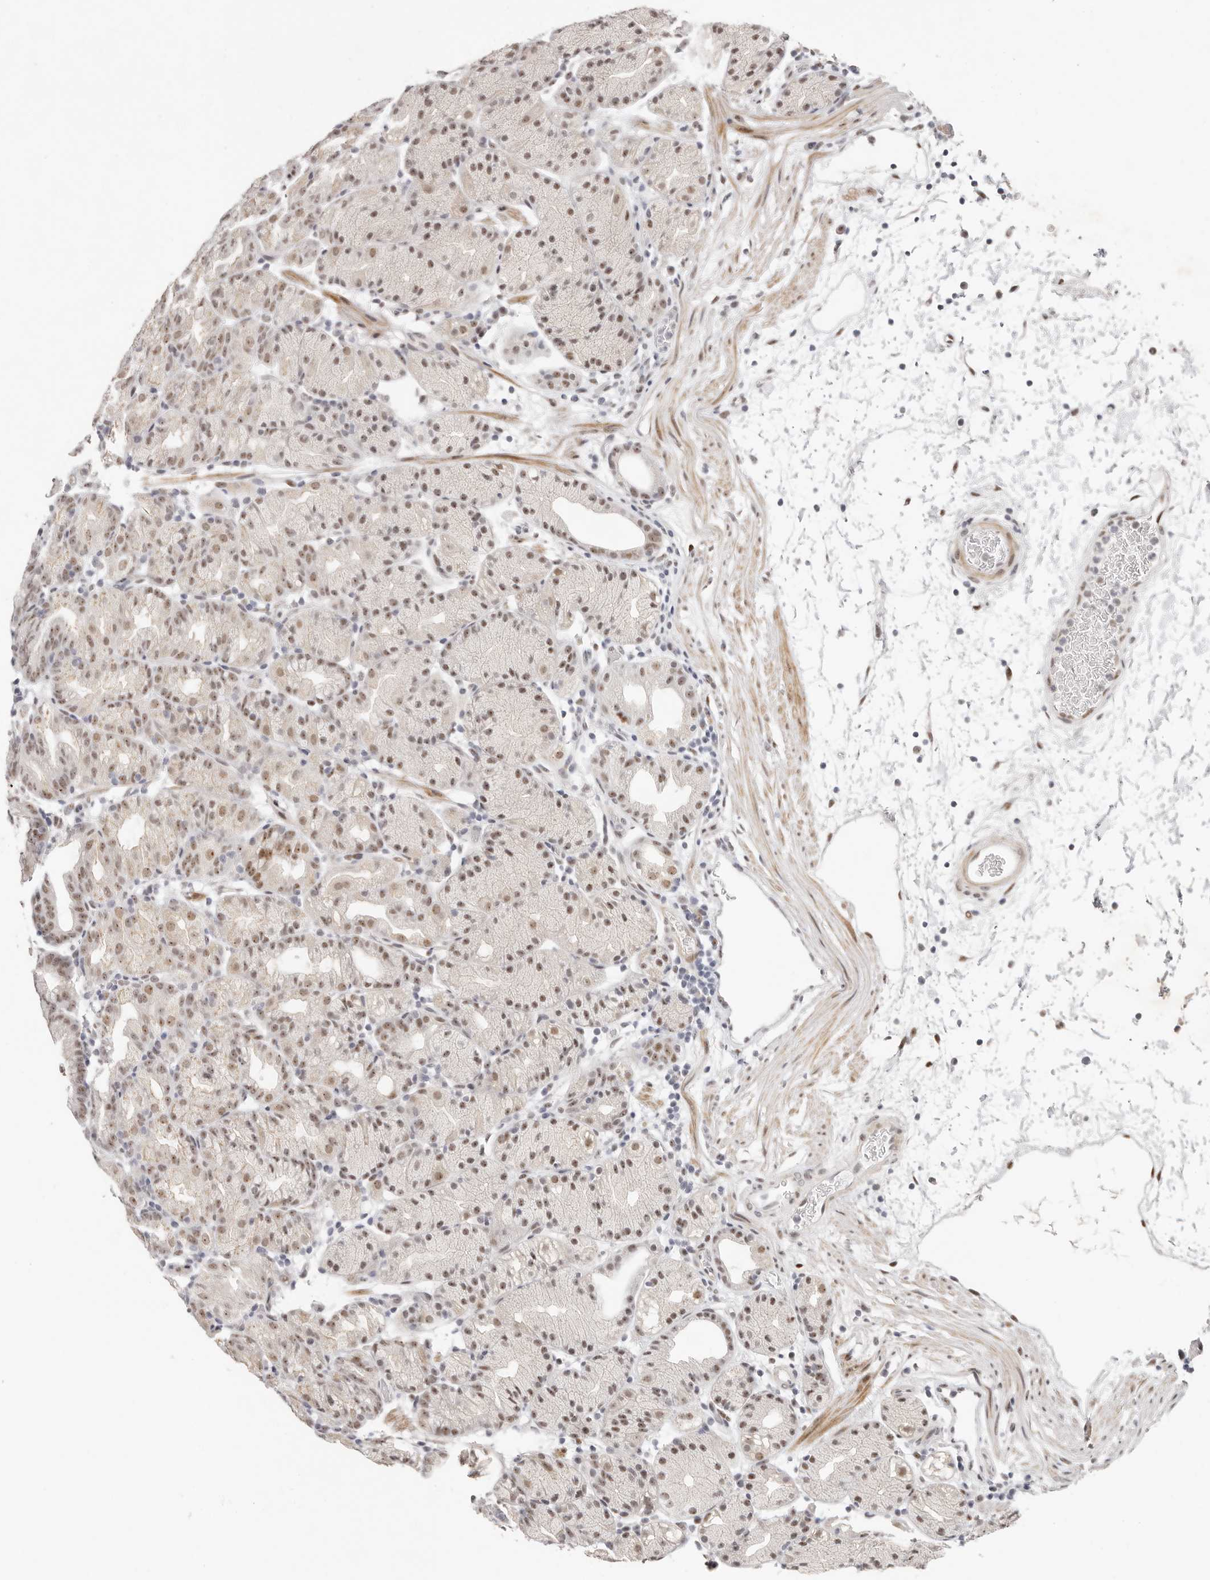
{"staining": {"intensity": "moderate", "quantity": "25%-75%", "location": "nuclear"}, "tissue": "stomach", "cell_type": "Glandular cells", "image_type": "normal", "snomed": [{"axis": "morphology", "description": "Normal tissue, NOS"}, {"axis": "topography", "description": "Stomach, upper"}], "caption": "Brown immunohistochemical staining in normal stomach reveals moderate nuclear expression in approximately 25%-75% of glandular cells.", "gene": "LARP7", "patient": {"sex": "male", "age": 48}}